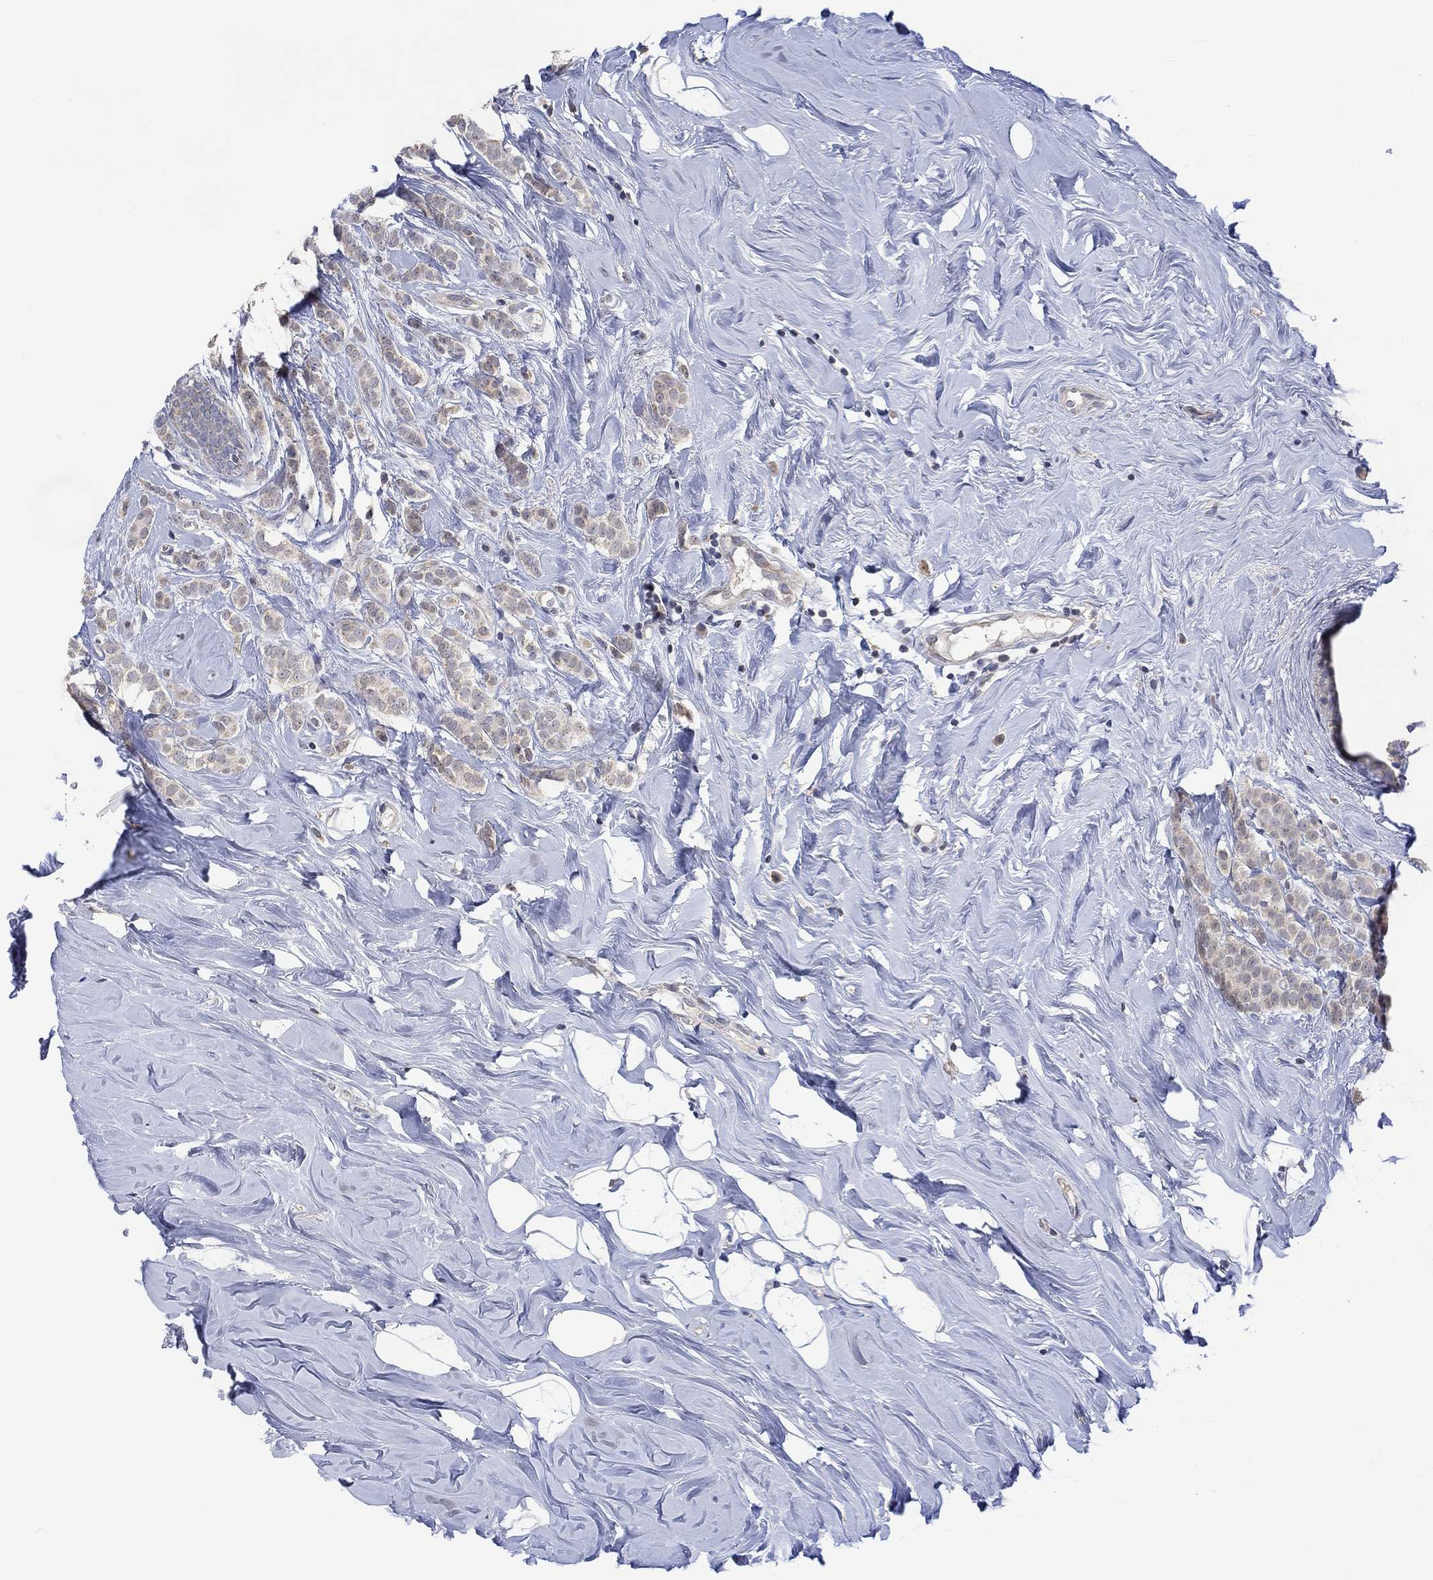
{"staining": {"intensity": "weak", "quantity": "<25%", "location": "cytoplasmic/membranous"}, "tissue": "breast cancer", "cell_type": "Tumor cells", "image_type": "cancer", "snomed": [{"axis": "morphology", "description": "Lobular carcinoma"}, {"axis": "topography", "description": "Breast"}], "caption": "IHC photomicrograph of neoplastic tissue: human breast cancer stained with DAB (3,3'-diaminobenzidine) exhibits no significant protein expression in tumor cells.", "gene": "SLC48A1", "patient": {"sex": "female", "age": 49}}